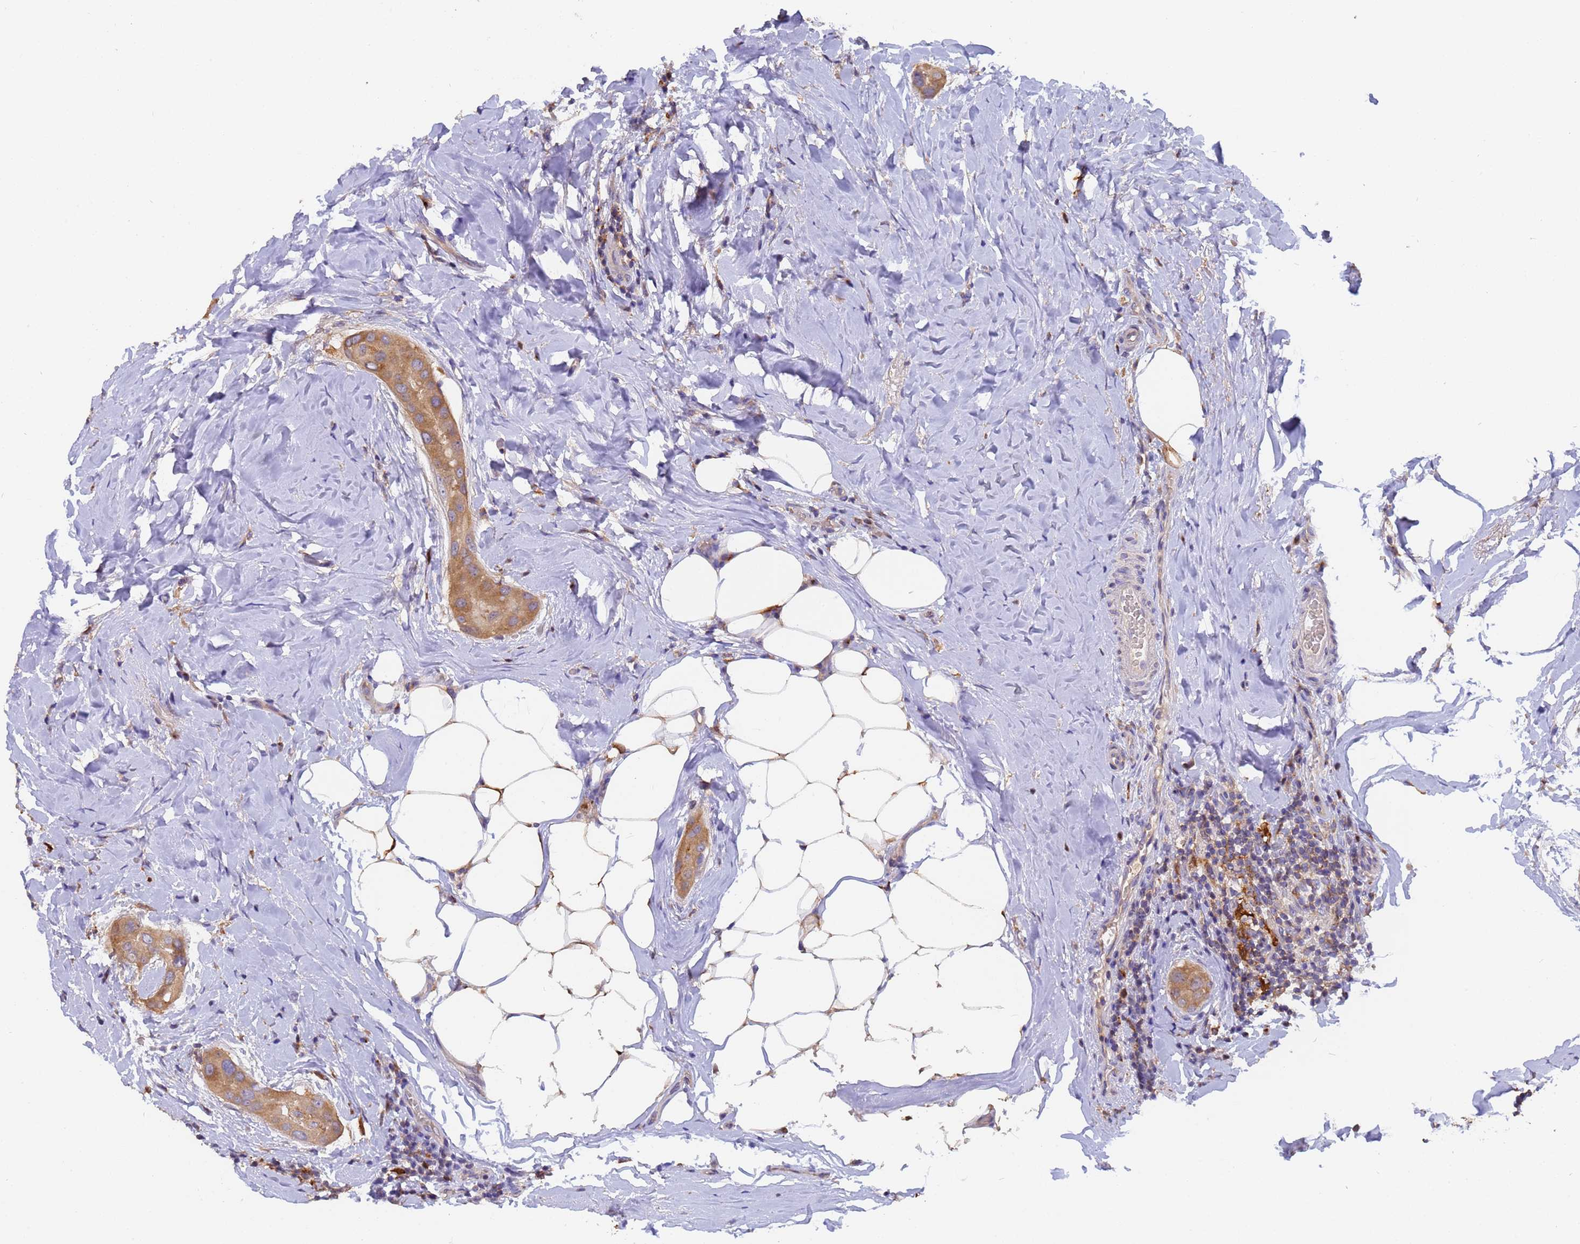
{"staining": {"intensity": "moderate", "quantity": ">75%", "location": "cytoplasmic/membranous"}, "tissue": "thyroid cancer", "cell_type": "Tumor cells", "image_type": "cancer", "snomed": [{"axis": "morphology", "description": "Papillary adenocarcinoma, NOS"}, {"axis": "topography", "description": "Thyroid gland"}], "caption": "A brown stain highlights moderate cytoplasmic/membranous positivity of a protein in human thyroid cancer tumor cells.", "gene": "M6PR", "patient": {"sex": "male", "age": 33}}